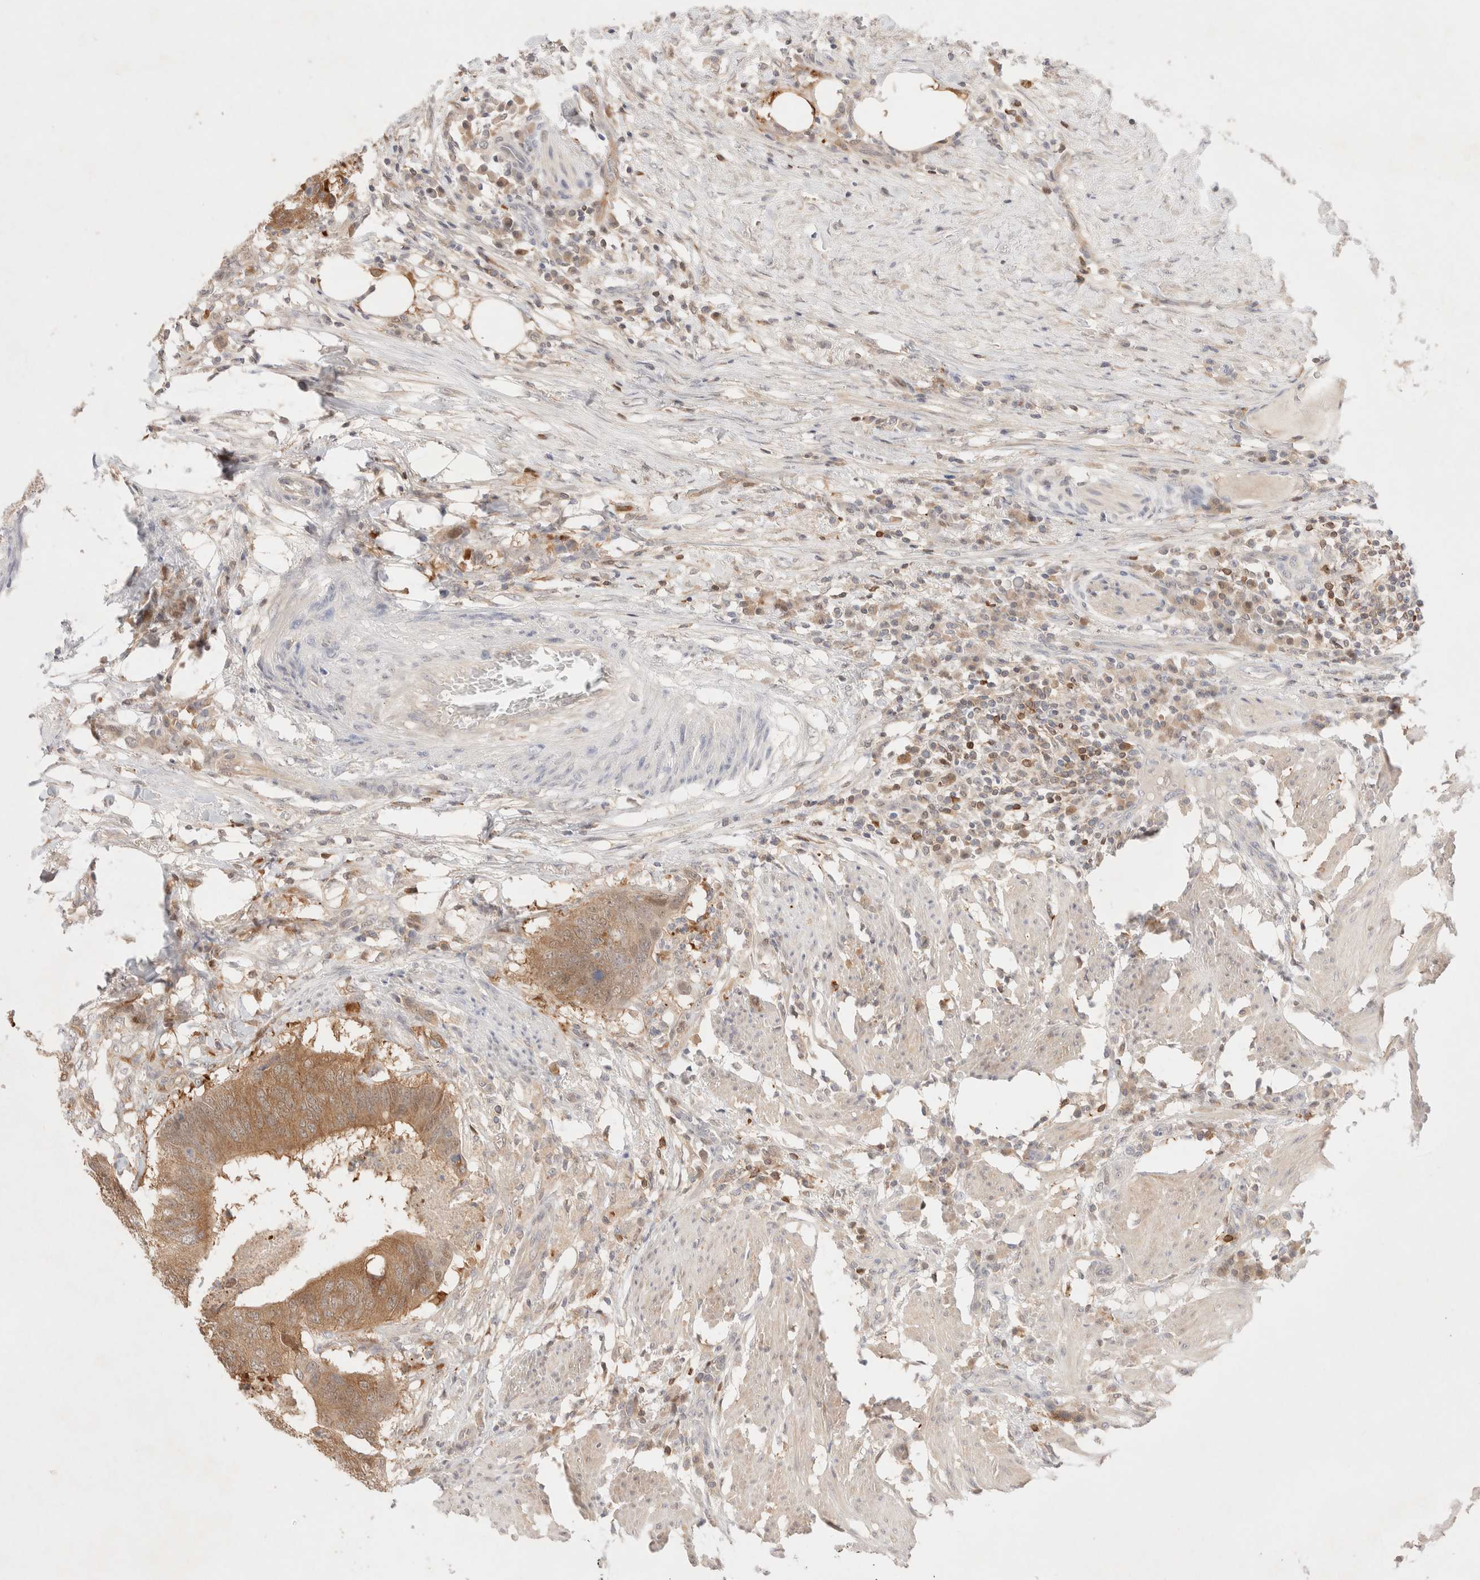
{"staining": {"intensity": "moderate", "quantity": ">75%", "location": "cytoplasmic/membranous"}, "tissue": "colorectal cancer", "cell_type": "Tumor cells", "image_type": "cancer", "snomed": [{"axis": "morphology", "description": "Adenocarcinoma, NOS"}, {"axis": "topography", "description": "Colon"}], "caption": "An image of colorectal cancer (adenocarcinoma) stained for a protein exhibits moderate cytoplasmic/membranous brown staining in tumor cells. (DAB (3,3'-diaminobenzidine) = brown stain, brightfield microscopy at high magnification).", "gene": "STARD10", "patient": {"sex": "male", "age": 56}}